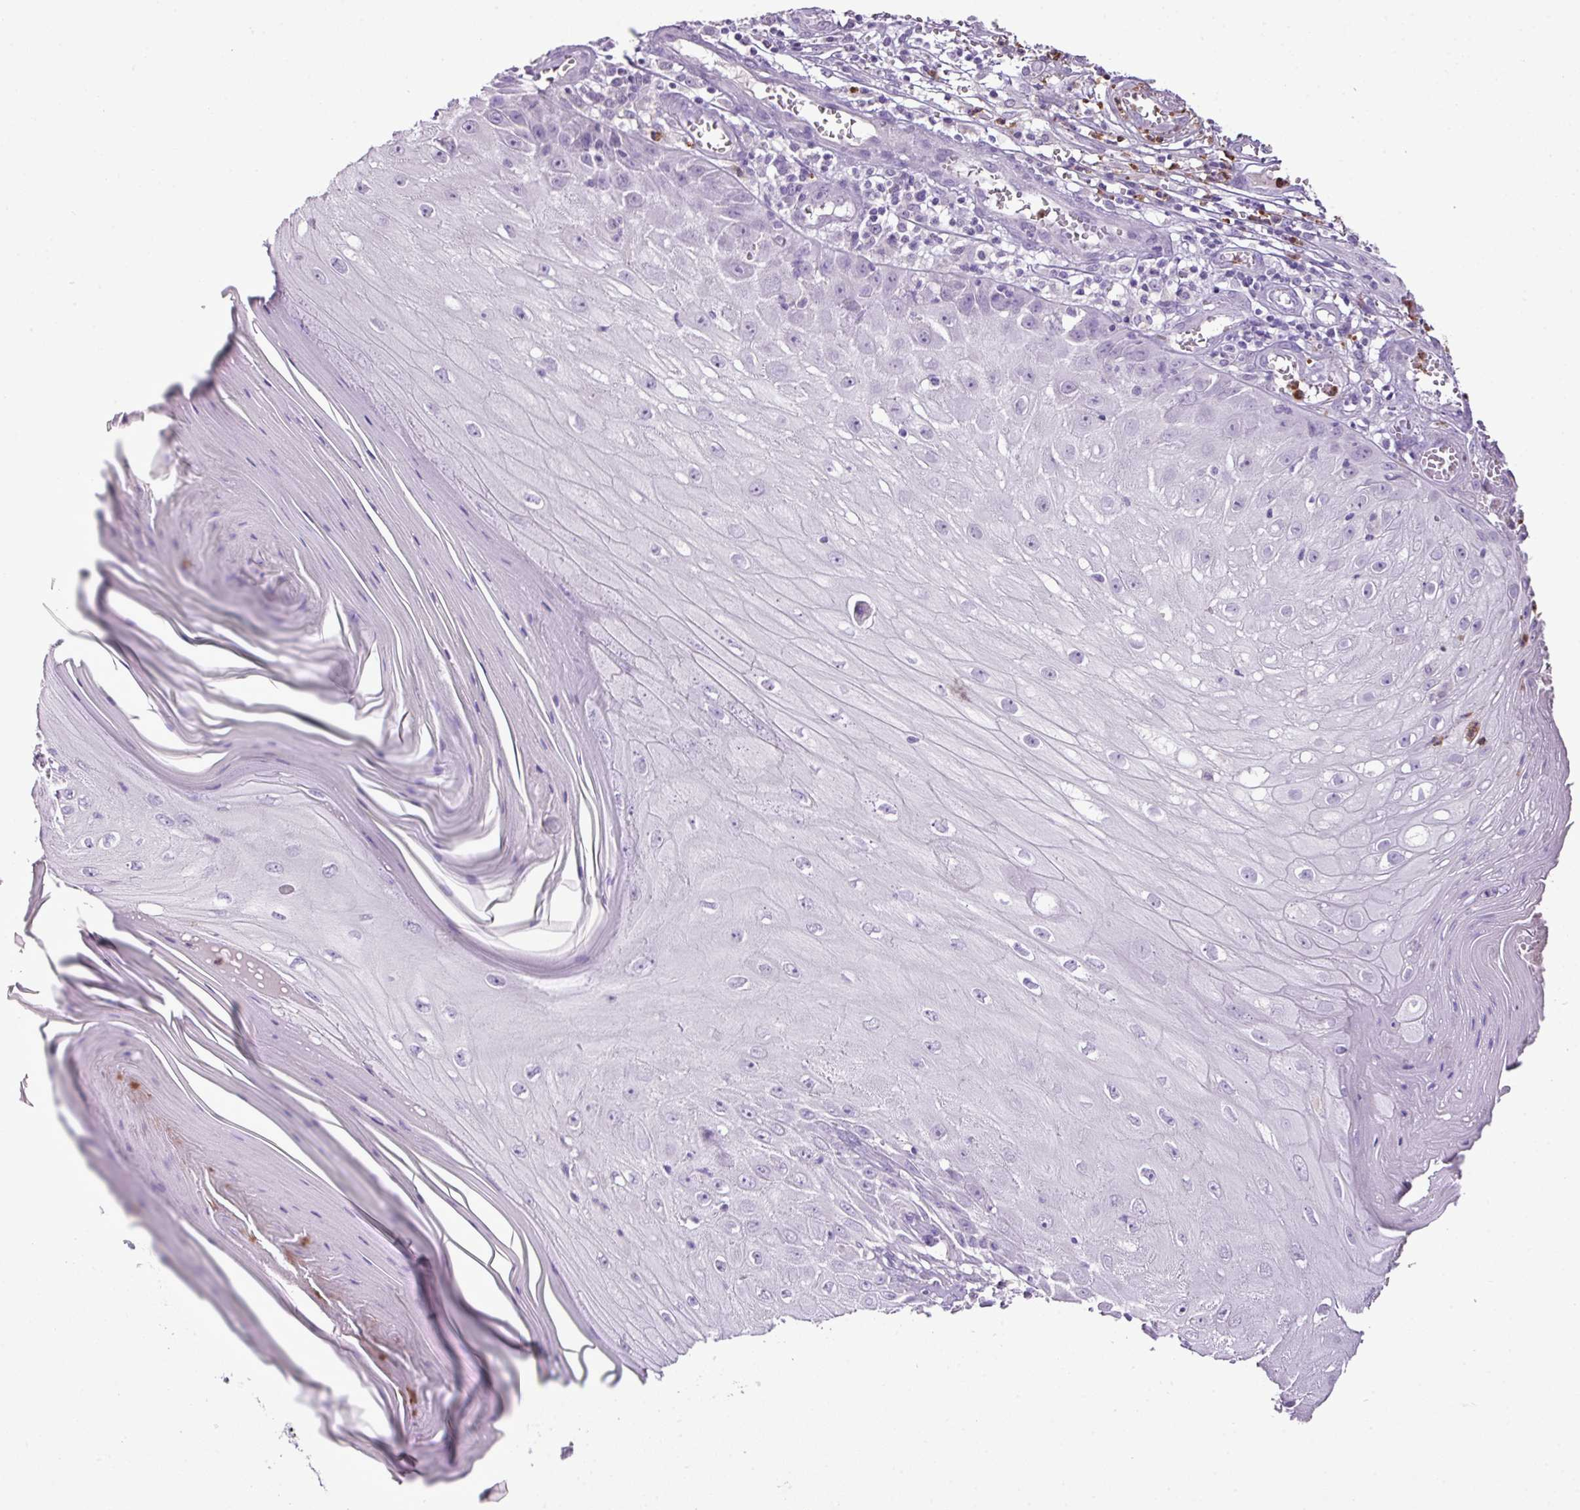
{"staining": {"intensity": "negative", "quantity": "none", "location": "none"}, "tissue": "skin cancer", "cell_type": "Tumor cells", "image_type": "cancer", "snomed": [{"axis": "morphology", "description": "Squamous cell carcinoma, NOS"}, {"axis": "topography", "description": "Skin"}], "caption": "Histopathology image shows no significant protein expression in tumor cells of squamous cell carcinoma (skin).", "gene": "HTR3E", "patient": {"sex": "female", "age": 73}}